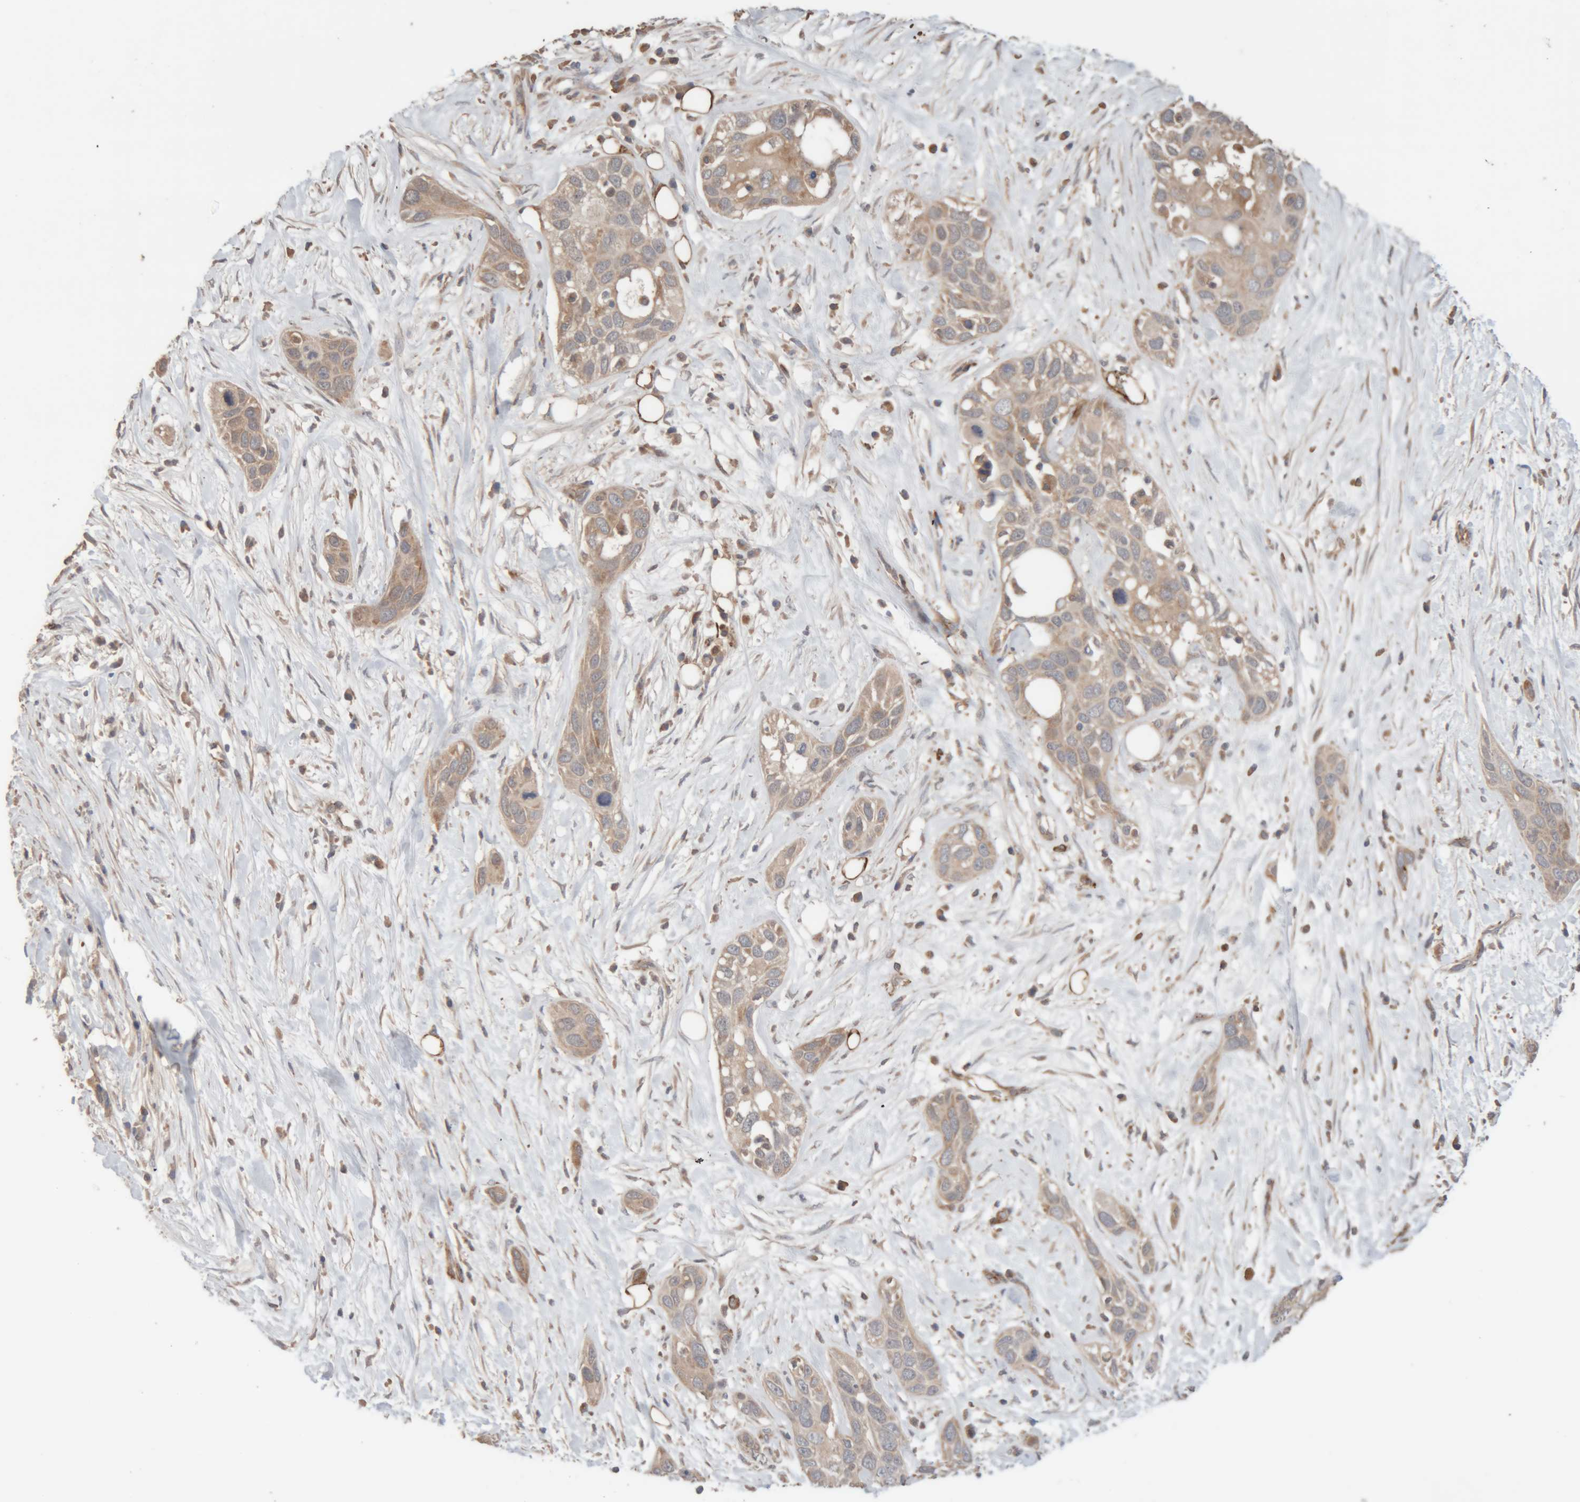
{"staining": {"intensity": "weak", "quantity": "<25%", "location": "cytoplasmic/membranous"}, "tissue": "pancreatic cancer", "cell_type": "Tumor cells", "image_type": "cancer", "snomed": [{"axis": "morphology", "description": "Adenocarcinoma, NOS"}, {"axis": "topography", "description": "Pancreas"}], "caption": "DAB immunohistochemical staining of pancreatic adenocarcinoma reveals no significant positivity in tumor cells. (Stains: DAB (3,3'-diaminobenzidine) IHC with hematoxylin counter stain, Microscopy: brightfield microscopy at high magnification).", "gene": "RAB32", "patient": {"sex": "female", "age": 60}}